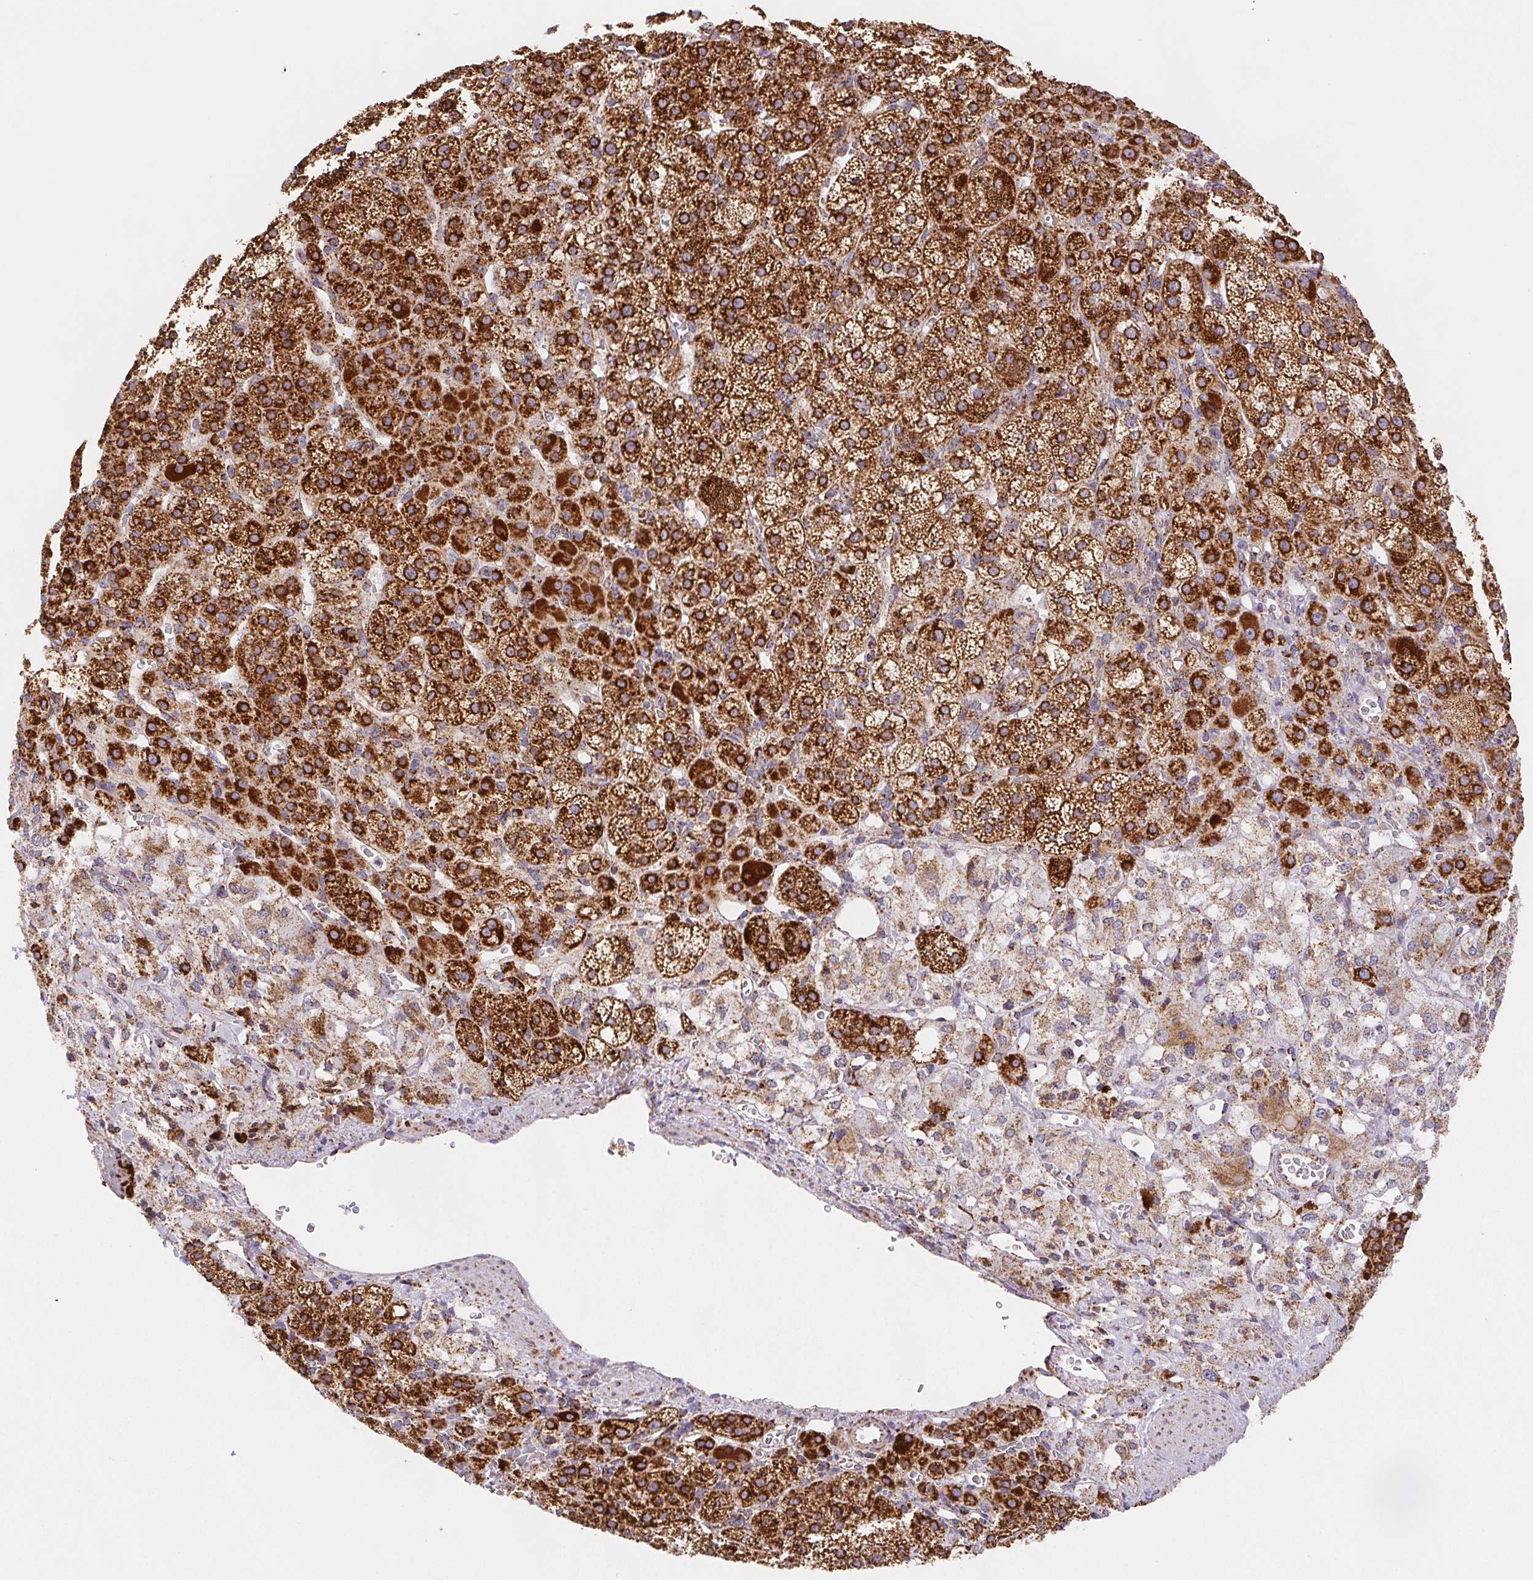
{"staining": {"intensity": "strong", "quantity": ">75%", "location": "cytoplasmic/membranous"}, "tissue": "adrenal gland", "cell_type": "Glandular cells", "image_type": "normal", "snomed": [{"axis": "morphology", "description": "Normal tissue, NOS"}, {"axis": "topography", "description": "Adrenal gland"}], "caption": "The photomicrograph demonstrates staining of normal adrenal gland, revealing strong cytoplasmic/membranous protein positivity (brown color) within glandular cells. Using DAB (3,3'-diaminobenzidine) (brown) and hematoxylin (blue) stains, captured at high magnification using brightfield microscopy.", "gene": "NIPSNAP2", "patient": {"sex": "female", "age": 60}}